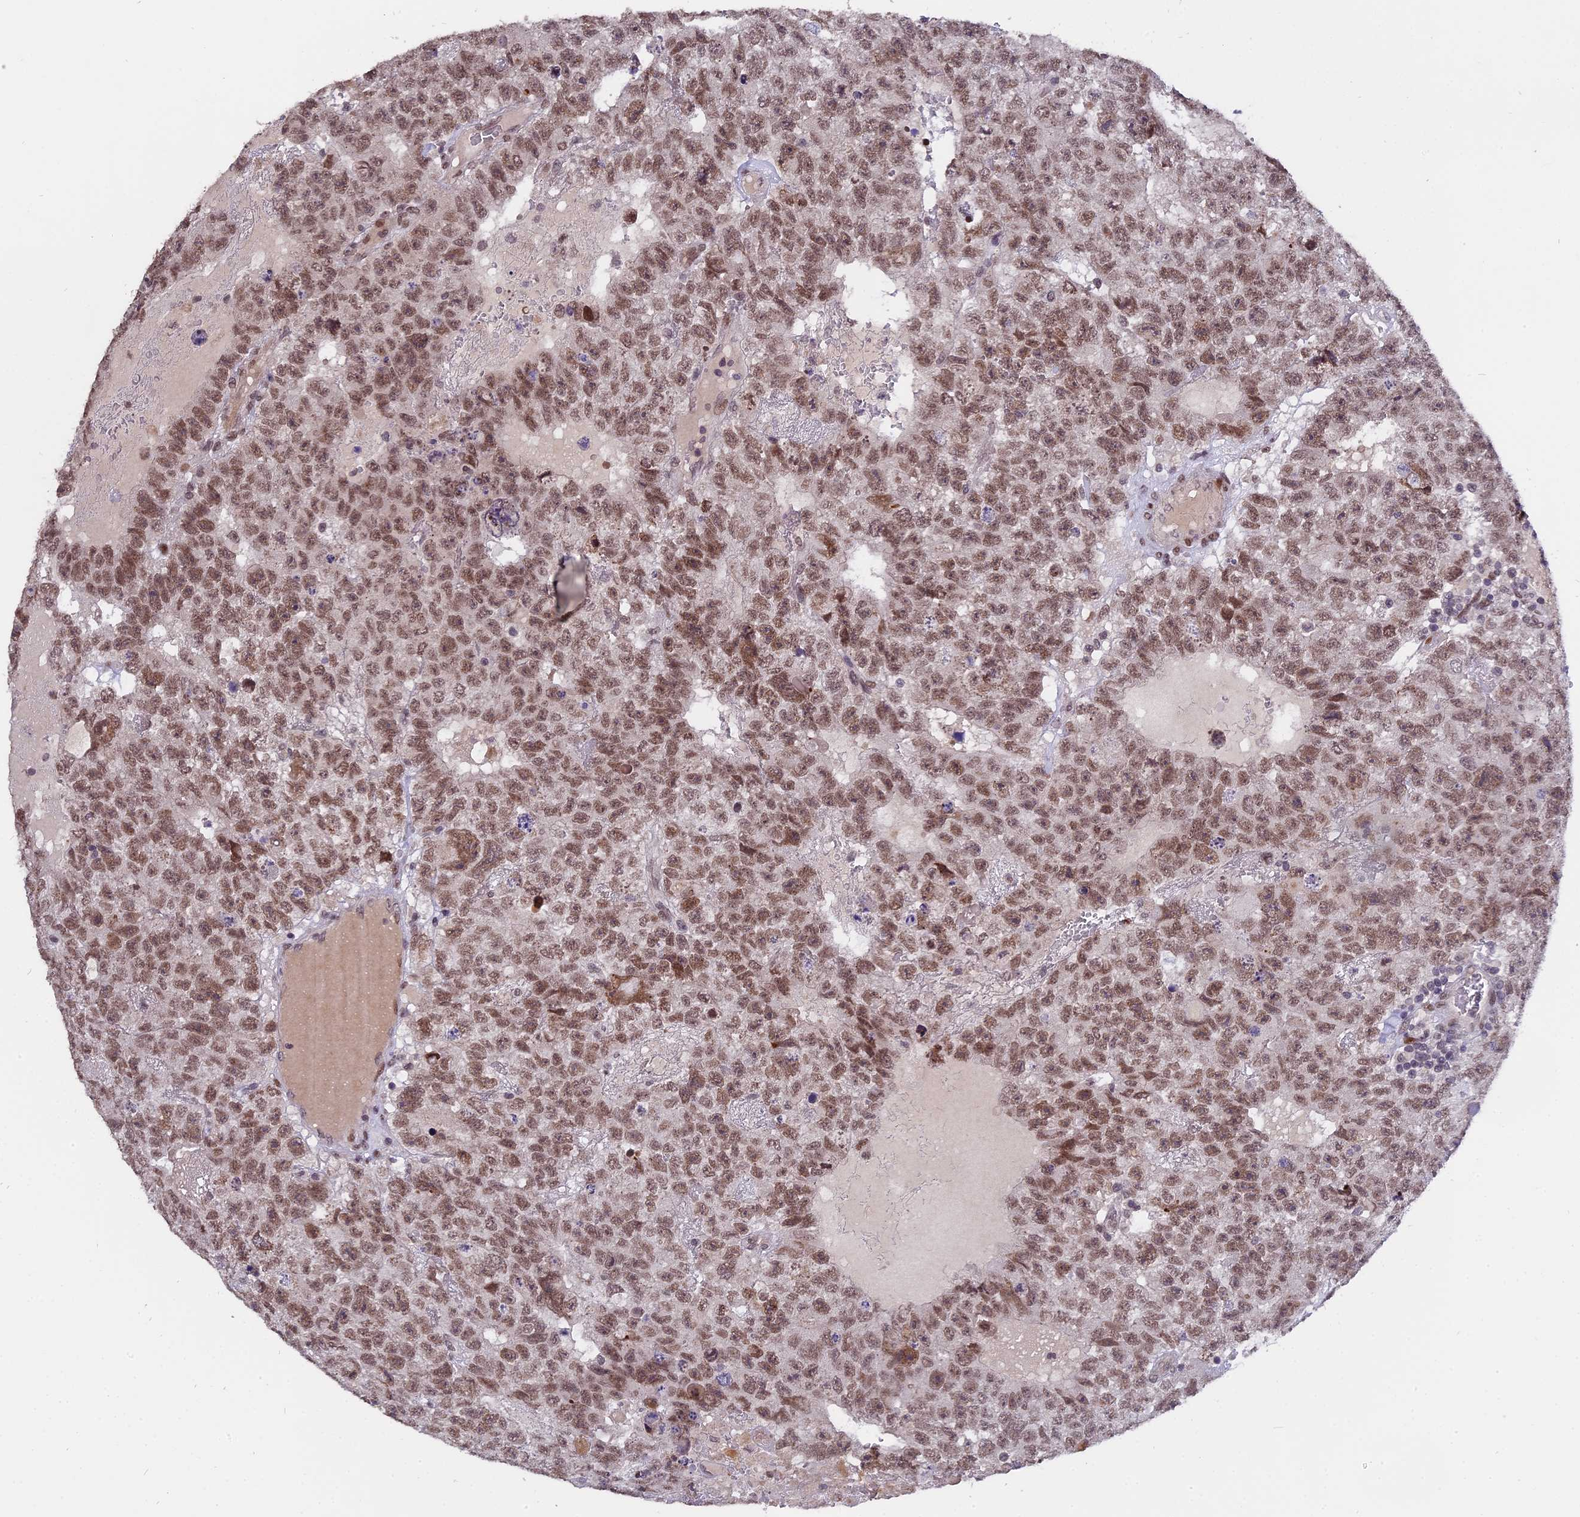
{"staining": {"intensity": "moderate", "quantity": ">75%", "location": "nuclear"}, "tissue": "testis cancer", "cell_type": "Tumor cells", "image_type": "cancer", "snomed": [{"axis": "morphology", "description": "Carcinoma, Embryonal, NOS"}, {"axis": "topography", "description": "Testis"}], "caption": "Tumor cells show medium levels of moderate nuclear expression in approximately >75% of cells in testis cancer.", "gene": "PYGO1", "patient": {"sex": "male", "age": 26}}